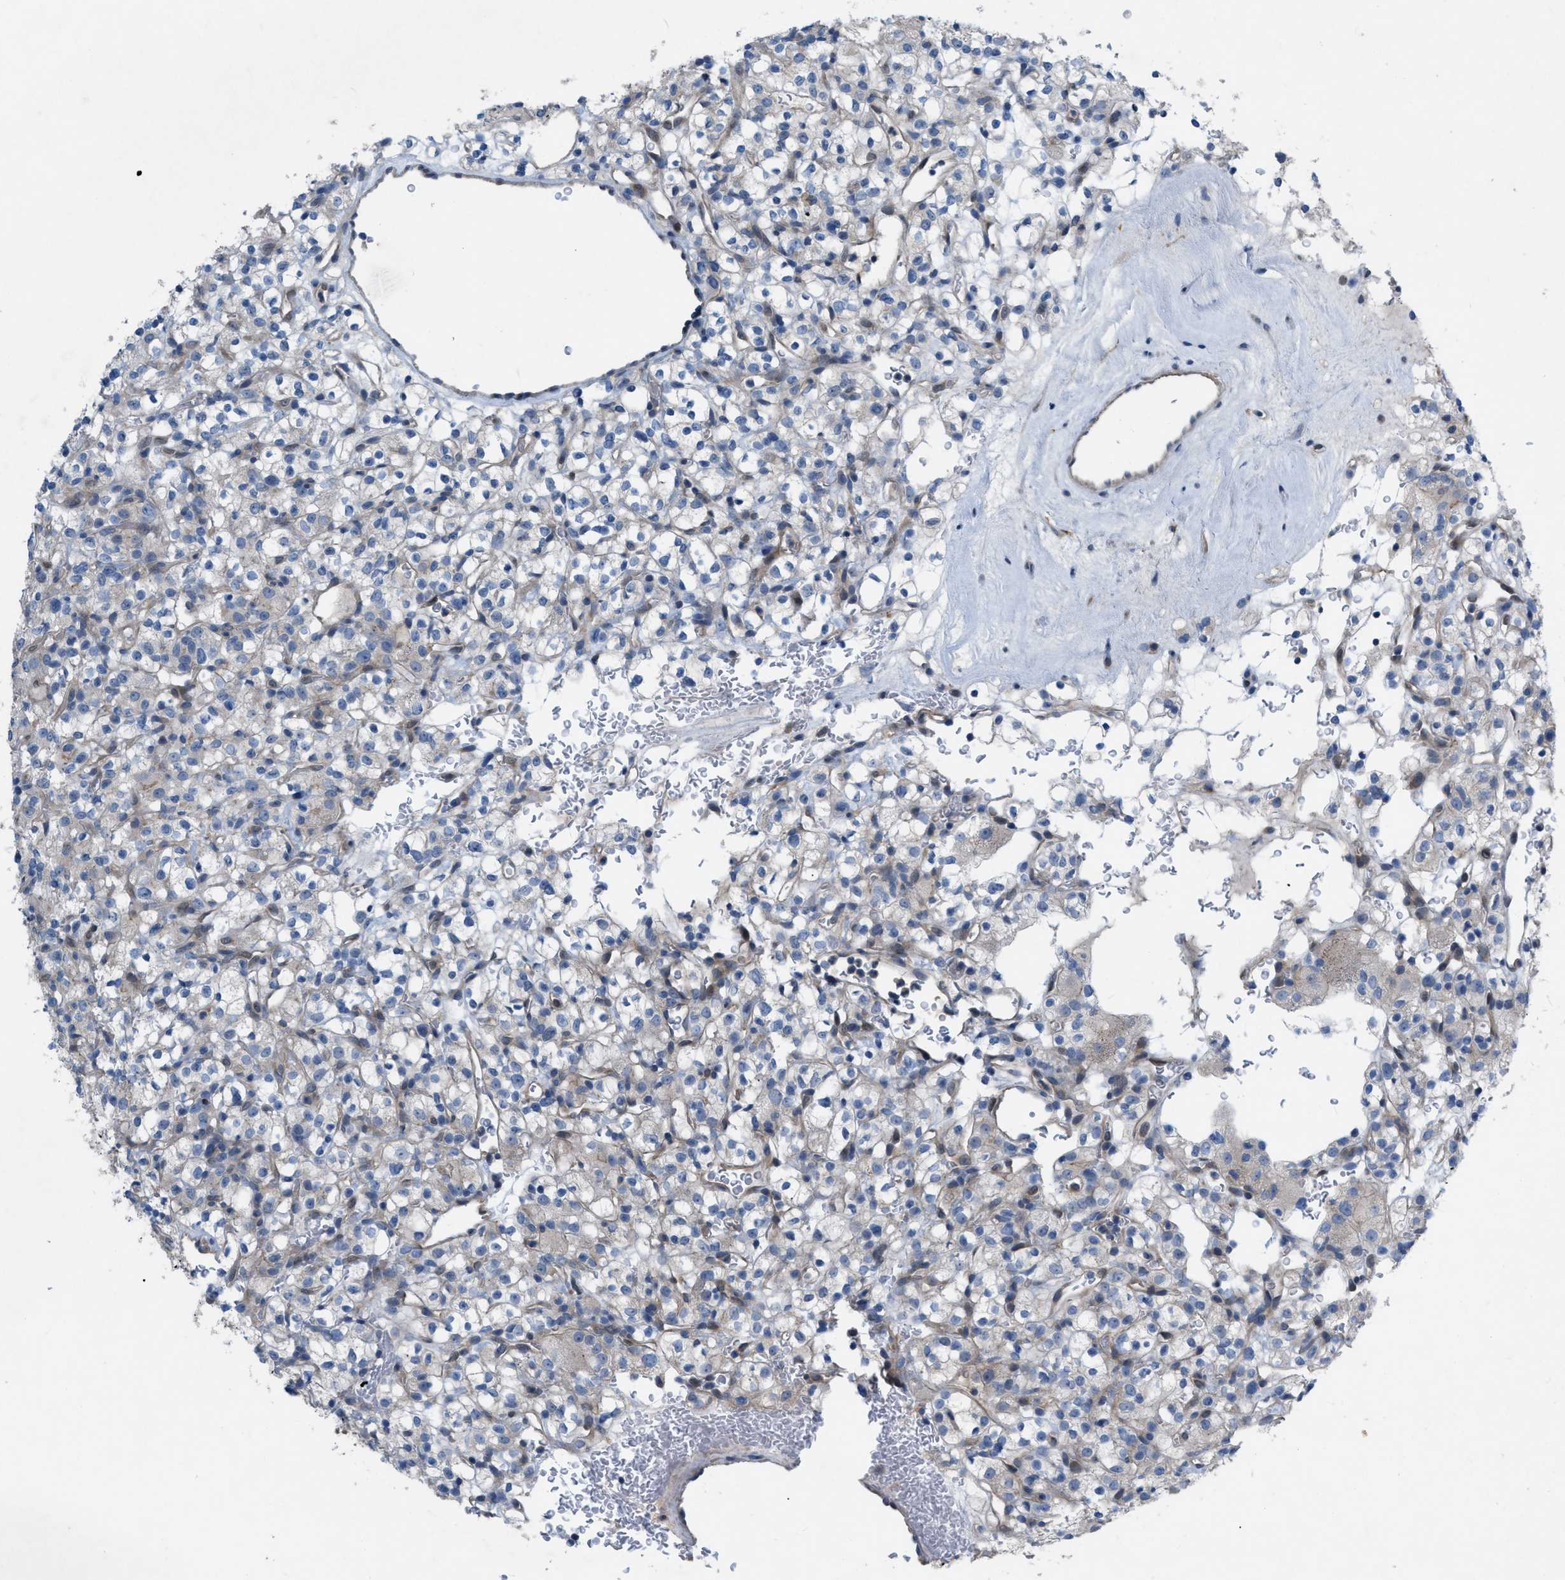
{"staining": {"intensity": "negative", "quantity": "none", "location": "none"}, "tissue": "renal cancer", "cell_type": "Tumor cells", "image_type": "cancer", "snomed": [{"axis": "morphology", "description": "Normal tissue, NOS"}, {"axis": "morphology", "description": "Adenocarcinoma, NOS"}, {"axis": "topography", "description": "Kidney"}], "caption": "Tumor cells are negative for protein expression in human renal cancer.", "gene": "NDEL1", "patient": {"sex": "female", "age": 72}}